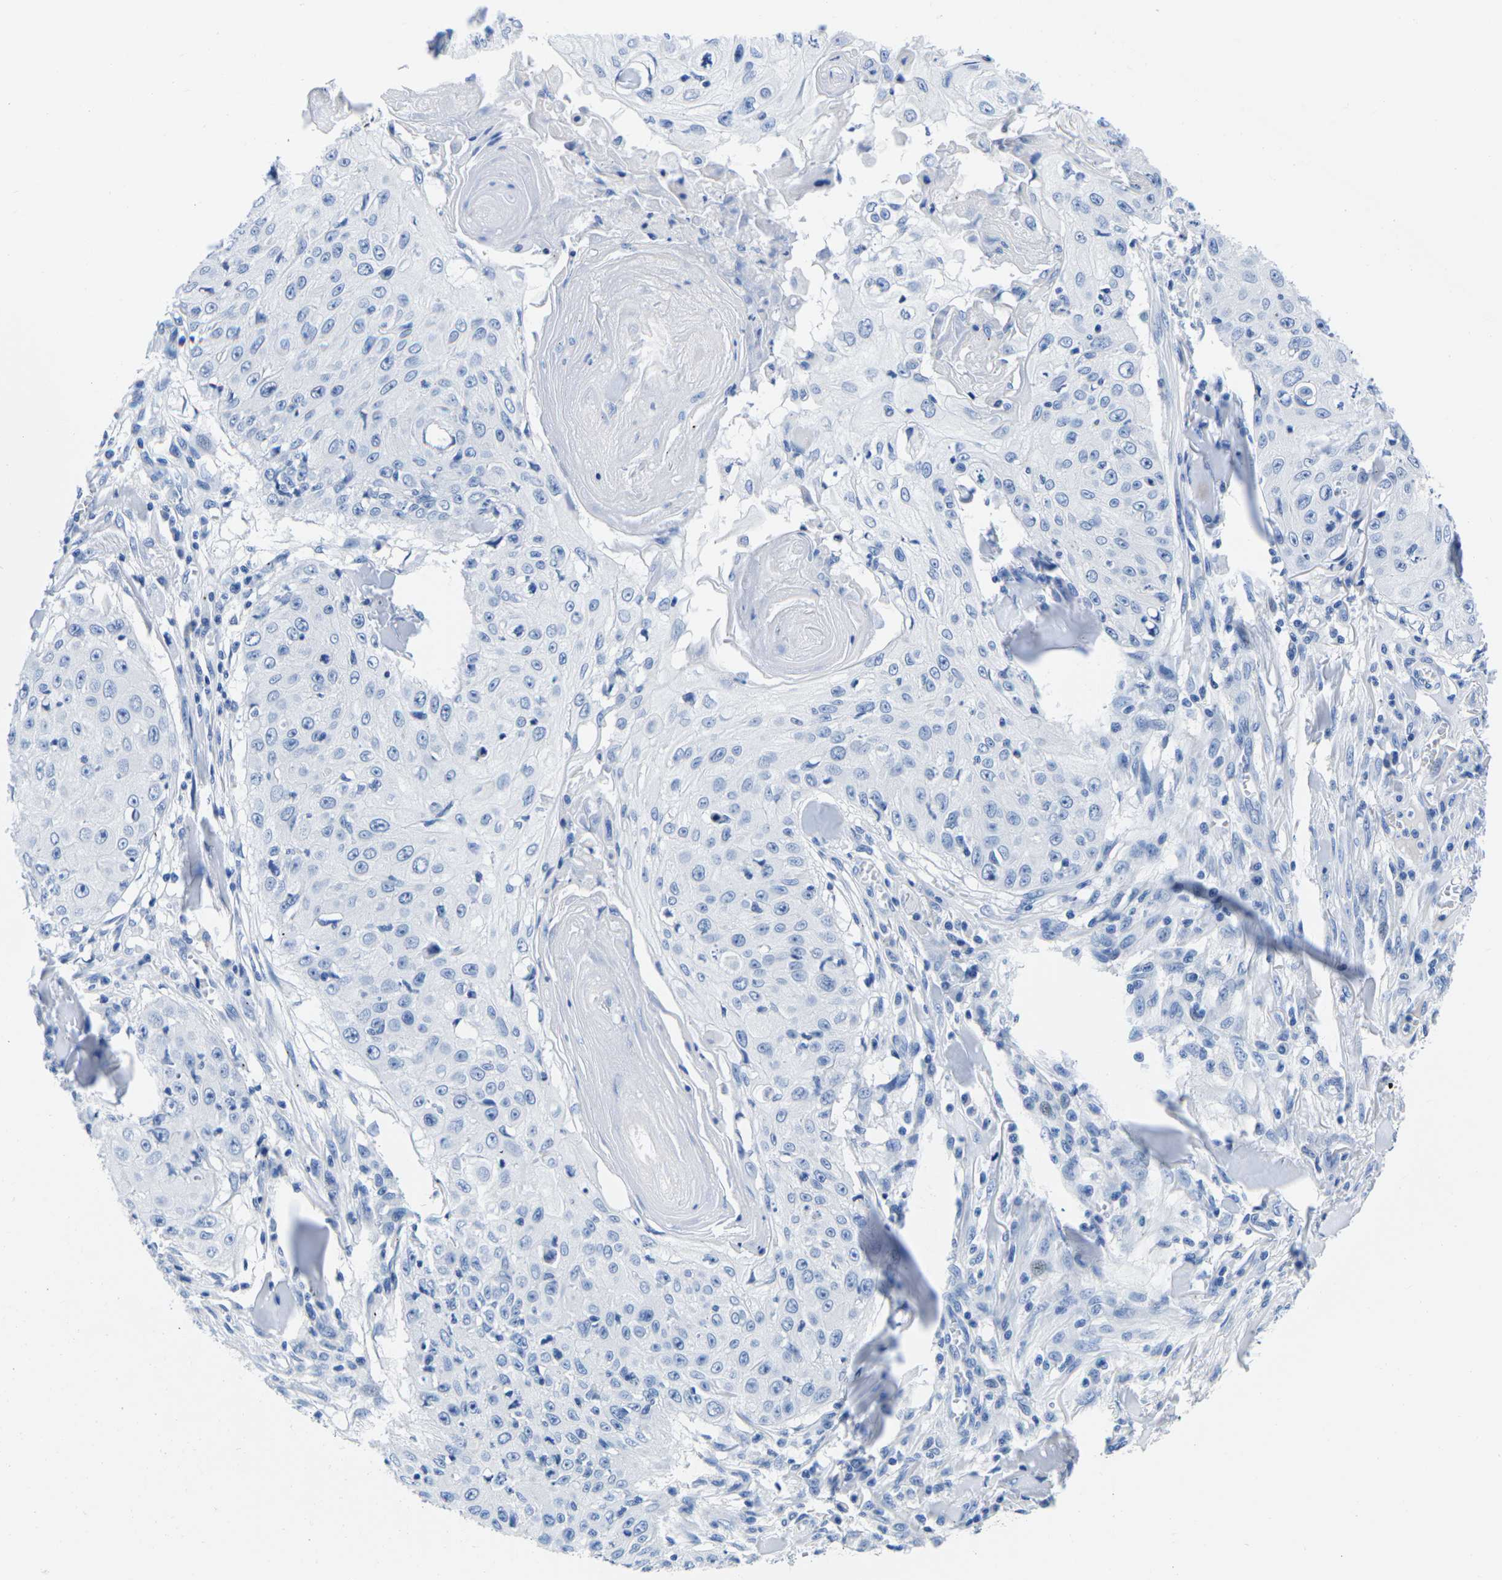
{"staining": {"intensity": "negative", "quantity": "none", "location": "none"}, "tissue": "skin cancer", "cell_type": "Tumor cells", "image_type": "cancer", "snomed": [{"axis": "morphology", "description": "Squamous cell carcinoma, NOS"}, {"axis": "topography", "description": "Skin"}], "caption": "A micrograph of human skin cancer (squamous cell carcinoma) is negative for staining in tumor cells.", "gene": "CYP1A2", "patient": {"sex": "male", "age": 86}}